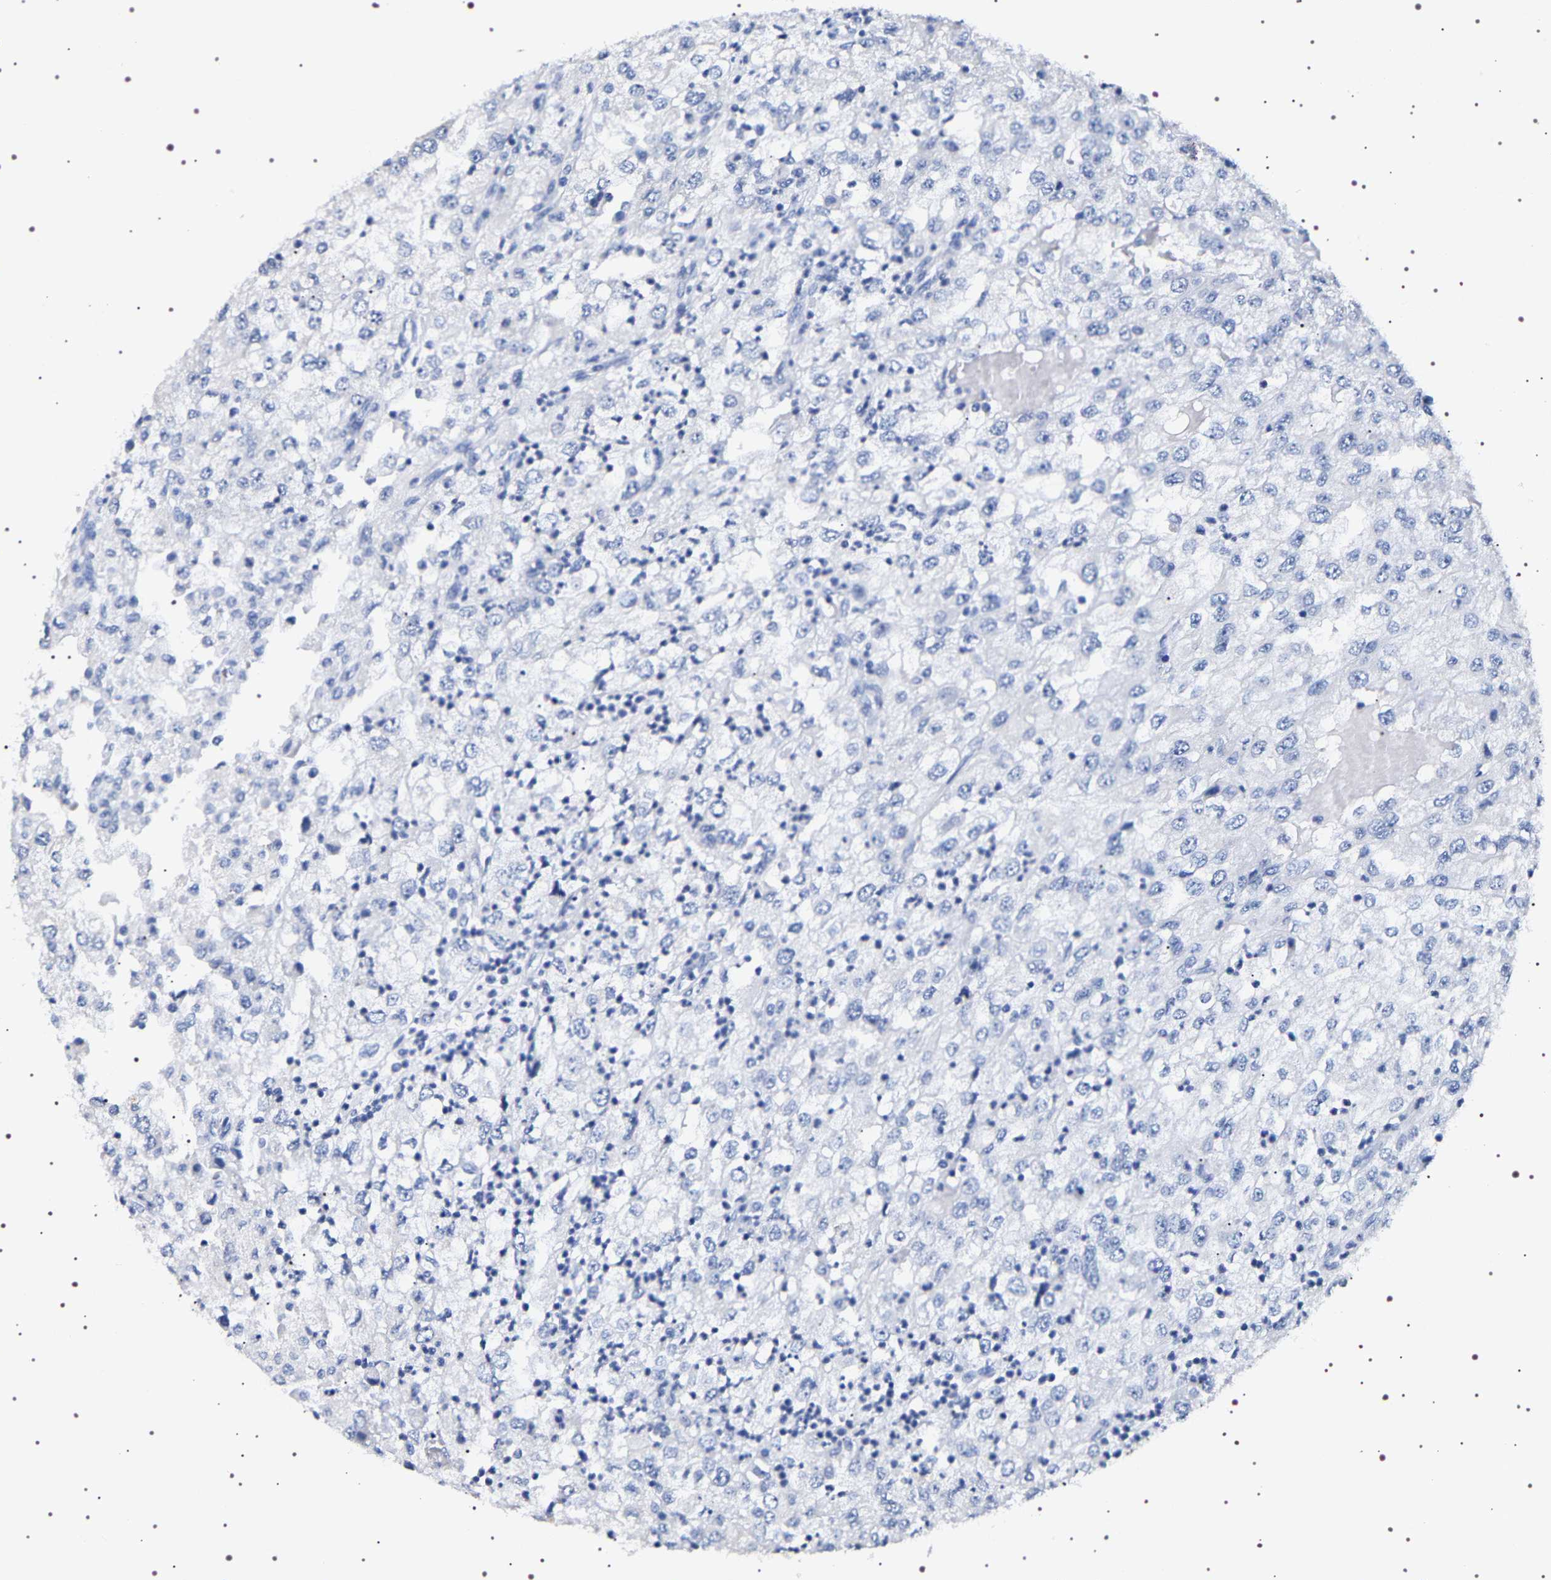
{"staining": {"intensity": "negative", "quantity": "none", "location": "none"}, "tissue": "renal cancer", "cell_type": "Tumor cells", "image_type": "cancer", "snomed": [{"axis": "morphology", "description": "Adenocarcinoma, NOS"}, {"axis": "topography", "description": "Kidney"}], "caption": "A high-resolution micrograph shows immunohistochemistry staining of renal adenocarcinoma, which shows no significant staining in tumor cells.", "gene": "UBQLN3", "patient": {"sex": "female", "age": 54}}